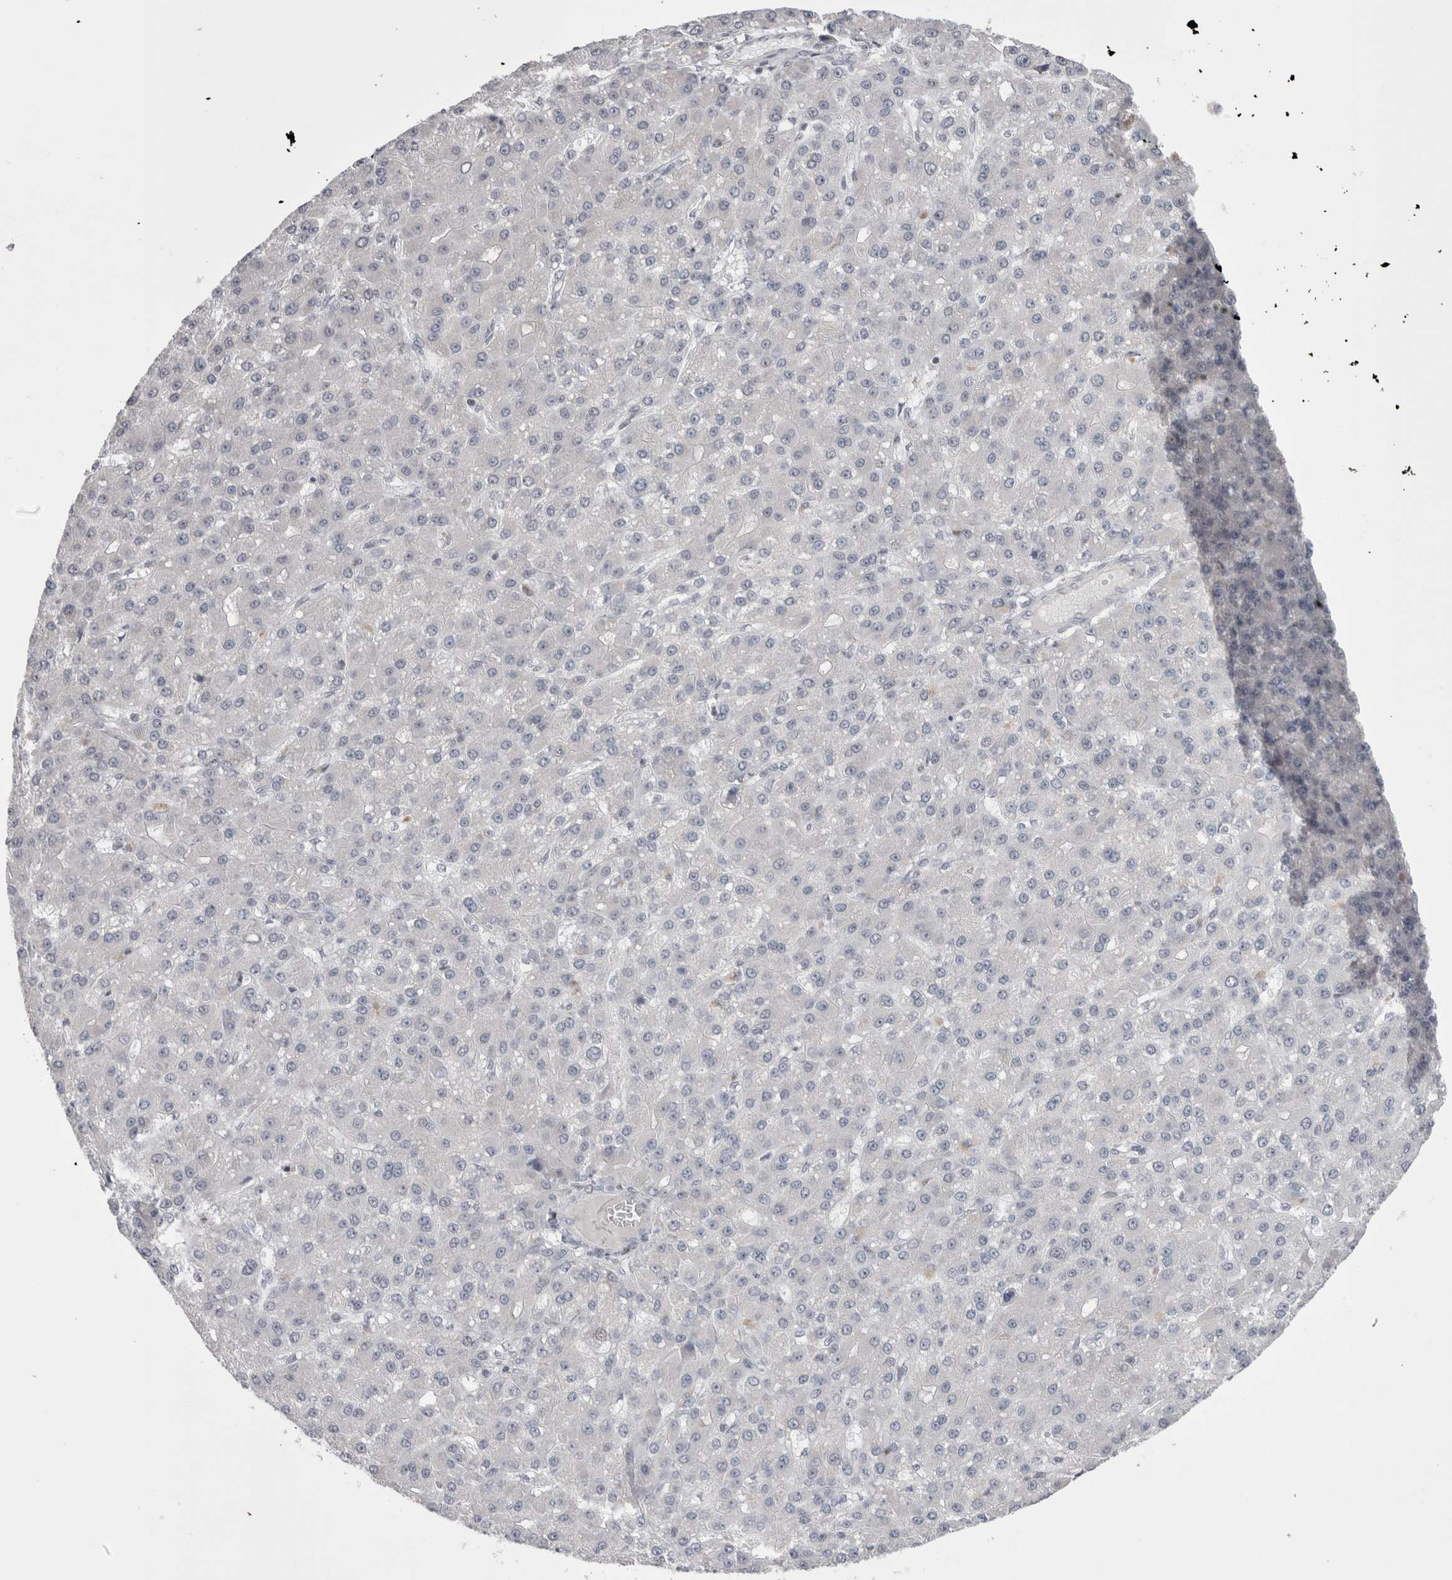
{"staining": {"intensity": "negative", "quantity": "none", "location": "none"}, "tissue": "liver cancer", "cell_type": "Tumor cells", "image_type": "cancer", "snomed": [{"axis": "morphology", "description": "Carcinoma, Hepatocellular, NOS"}, {"axis": "topography", "description": "Liver"}], "caption": "Tumor cells show no significant protein expression in liver cancer (hepatocellular carcinoma). (DAB (3,3'-diaminobenzidine) IHC with hematoxylin counter stain).", "gene": "FNDC8", "patient": {"sex": "male", "age": 67}}